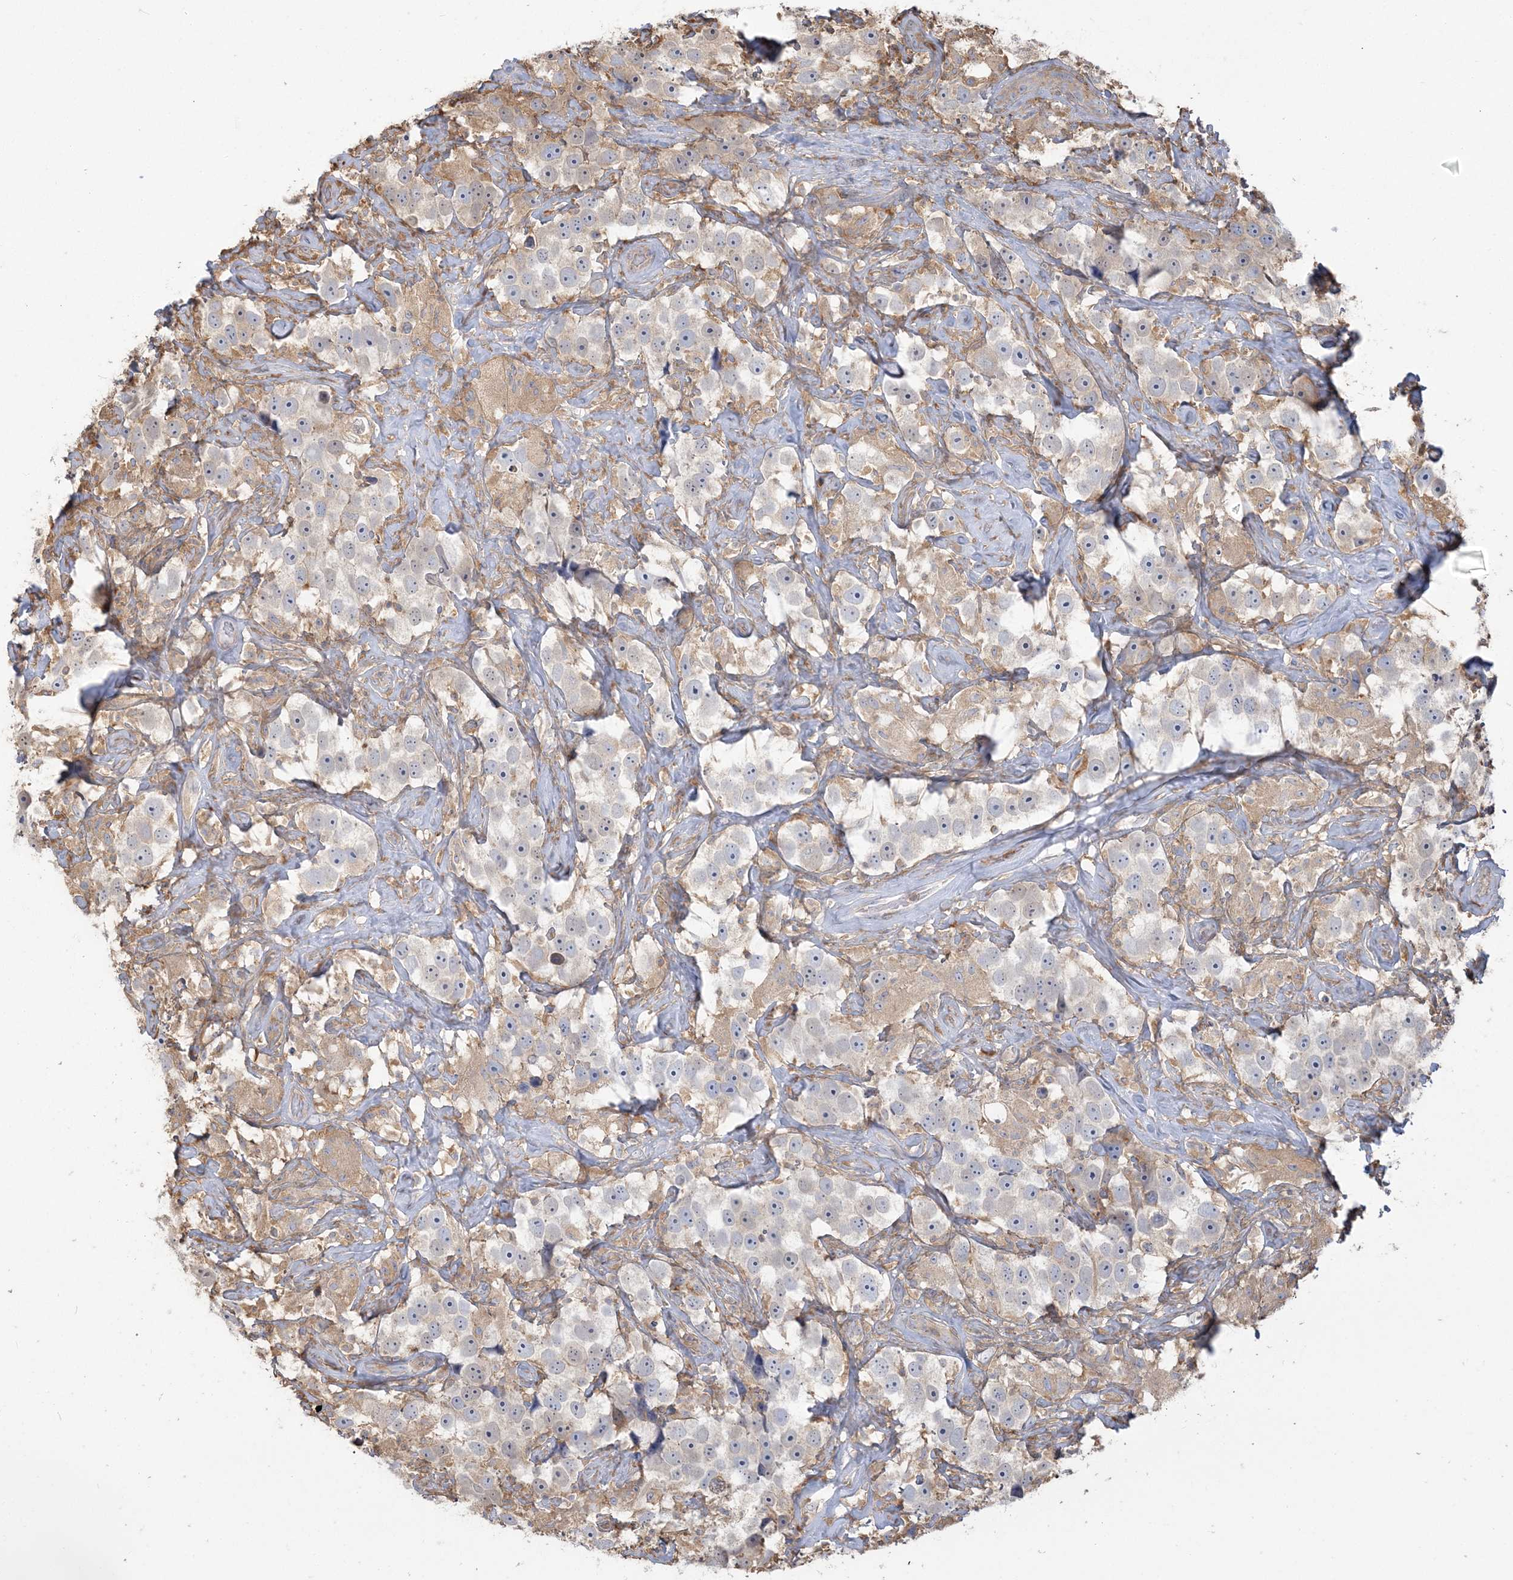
{"staining": {"intensity": "negative", "quantity": "none", "location": "none"}, "tissue": "testis cancer", "cell_type": "Tumor cells", "image_type": "cancer", "snomed": [{"axis": "morphology", "description": "Seminoma, NOS"}, {"axis": "topography", "description": "Testis"}], "caption": "There is no significant positivity in tumor cells of testis cancer (seminoma). (DAB (3,3'-diaminobenzidine) immunohistochemistry visualized using brightfield microscopy, high magnification).", "gene": "ANKS1A", "patient": {"sex": "male", "age": 49}}